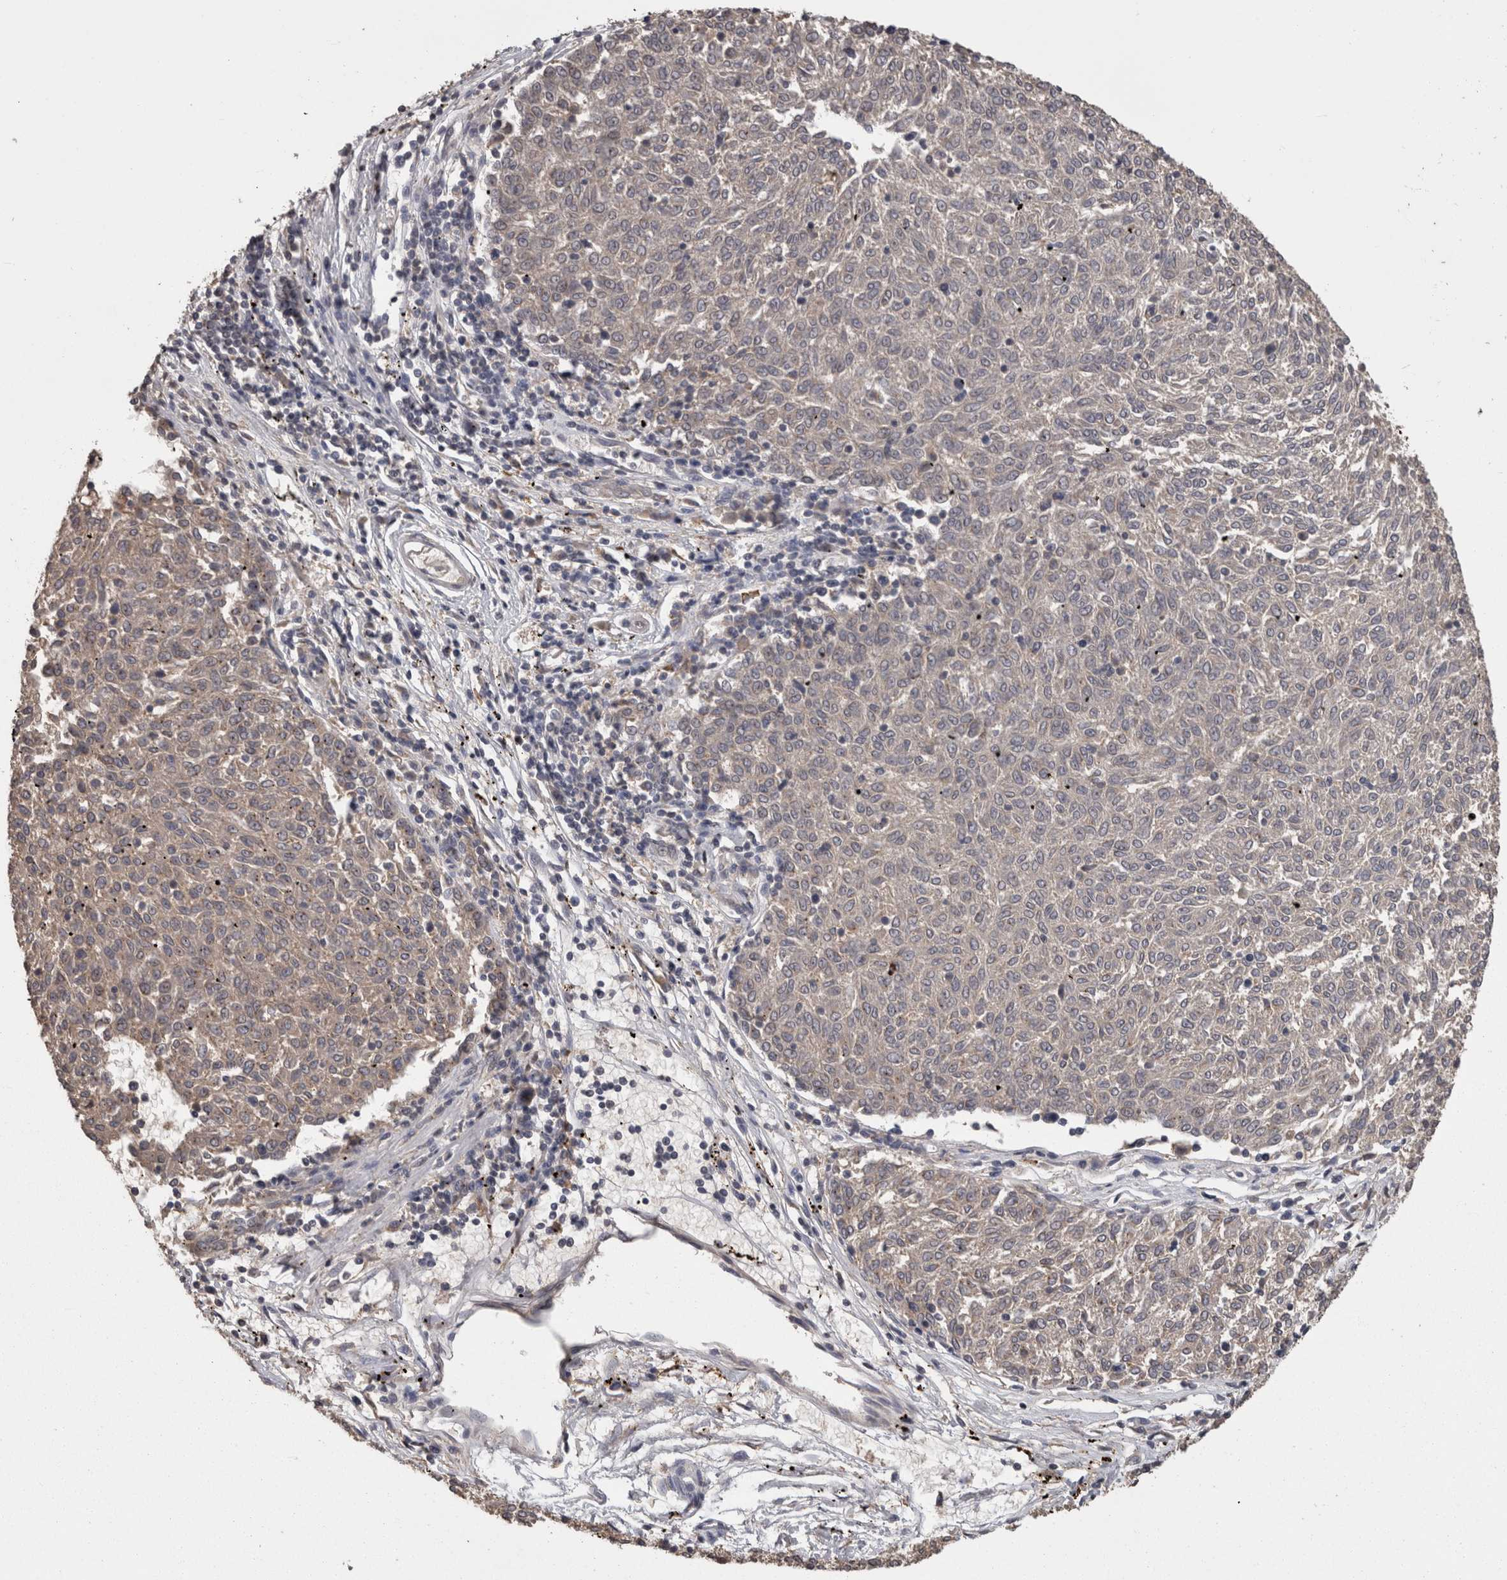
{"staining": {"intensity": "negative", "quantity": "none", "location": "none"}, "tissue": "melanoma", "cell_type": "Tumor cells", "image_type": "cancer", "snomed": [{"axis": "morphology", "description": "Malignant melanoma, NOS"}, {"axis": "topography", "description": "Skin"}], "caption": "A photomicrograph of melanoma stained for a protein exhibits no brown staining in tumor cells.", "gene": "PCM1", "patient": {"sex": "female", "age": 72}}